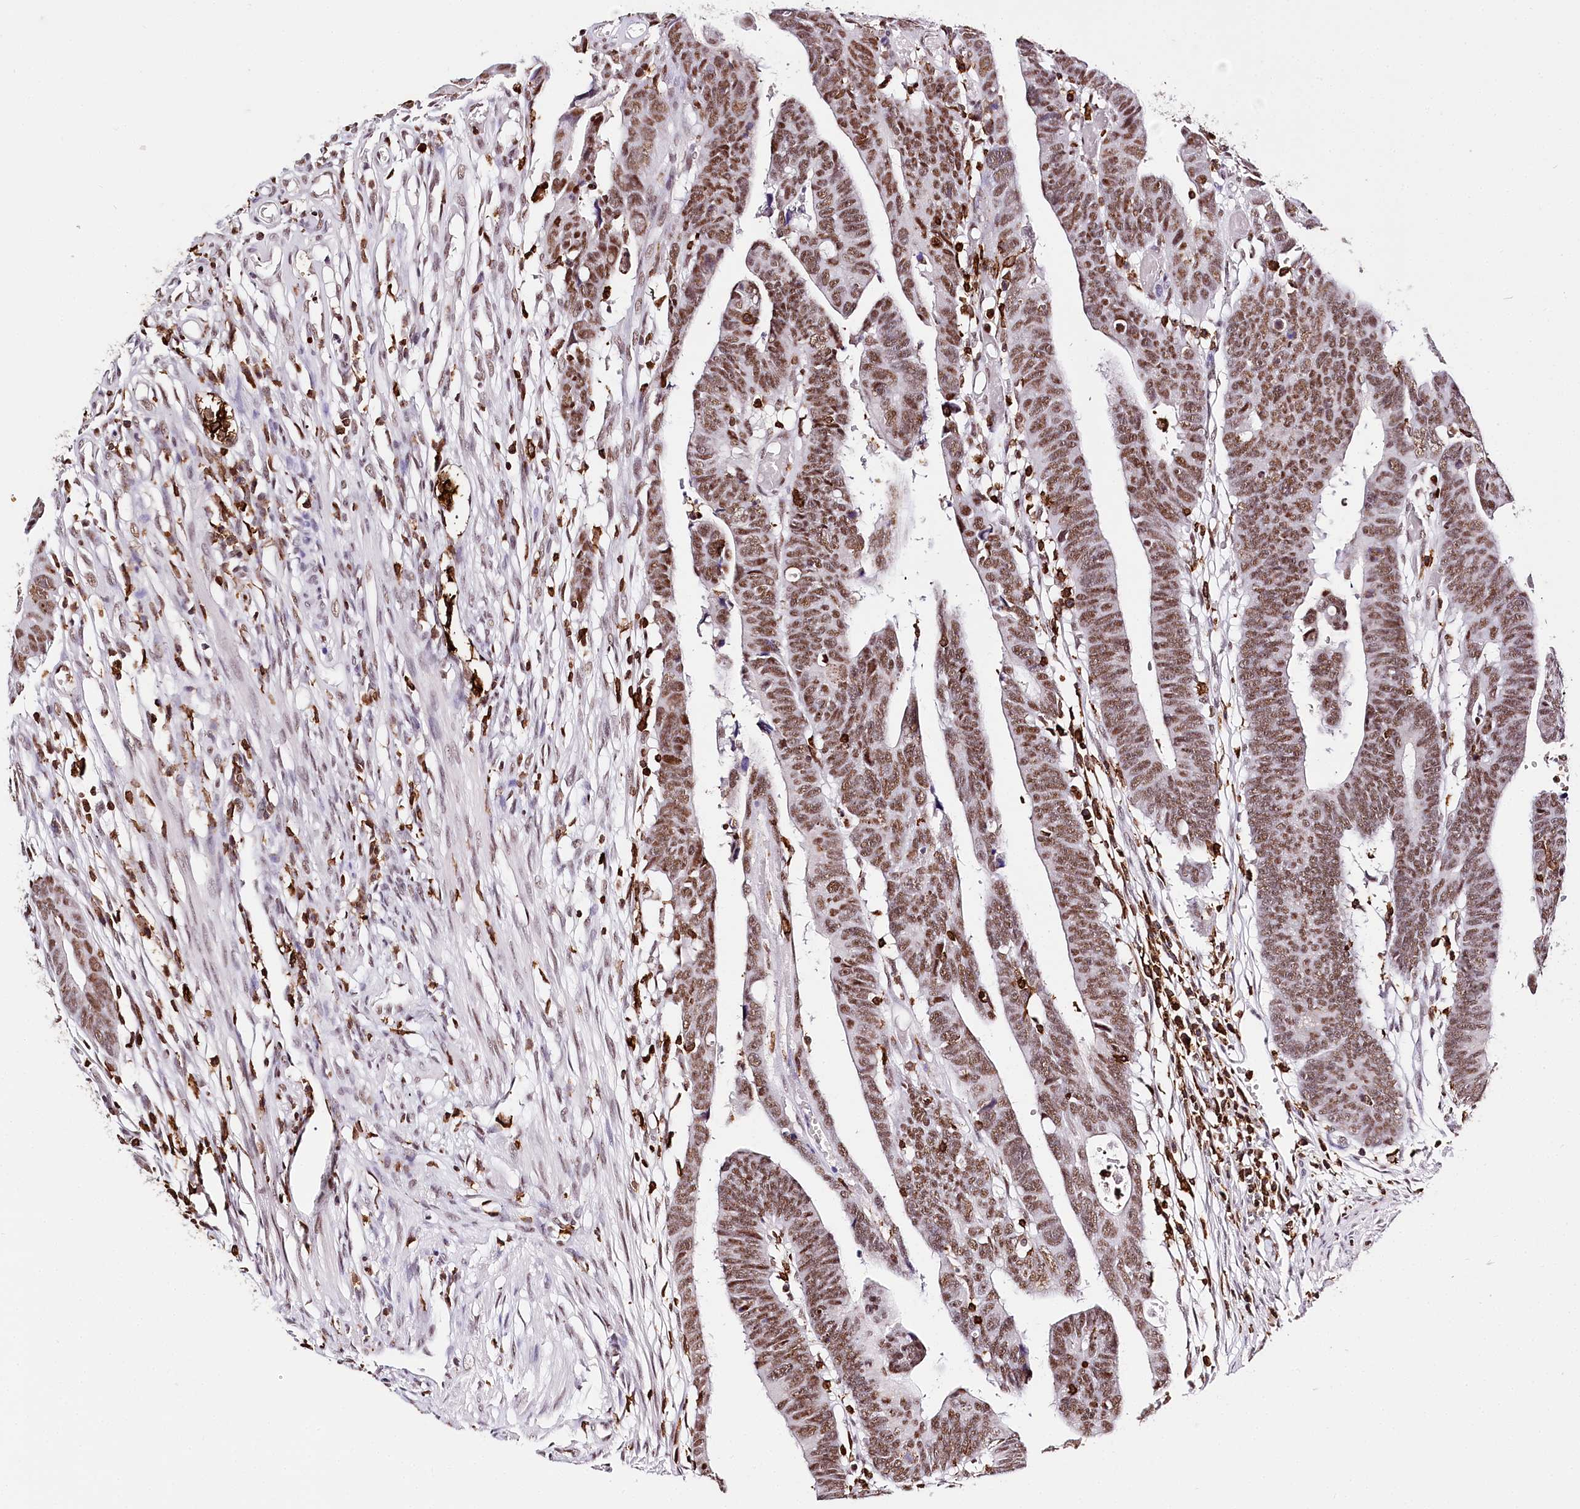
{"staining": {"intensity": "moderate", "quantity": ">75%", "location": "nuclear"}, "tissue": "colorectal cancer", "cell_type": "Tumor cells", "image_type": "cancer", "snomed": [{"axis": "morphology", "description": "Adenocarcinoma, NOS"}, {"axis": "topography", "description": "Rectum"}], "caption": "Immunohistochemistry (IHC) image of human colorectal cancer (adenocarcinoma) stained for a protein (brown), which reveals medium levels of moderate nuclear expression in about >75% of tumor cells.", "gene": "BARD1", "patient": {"sex": "female", "age": 65}}